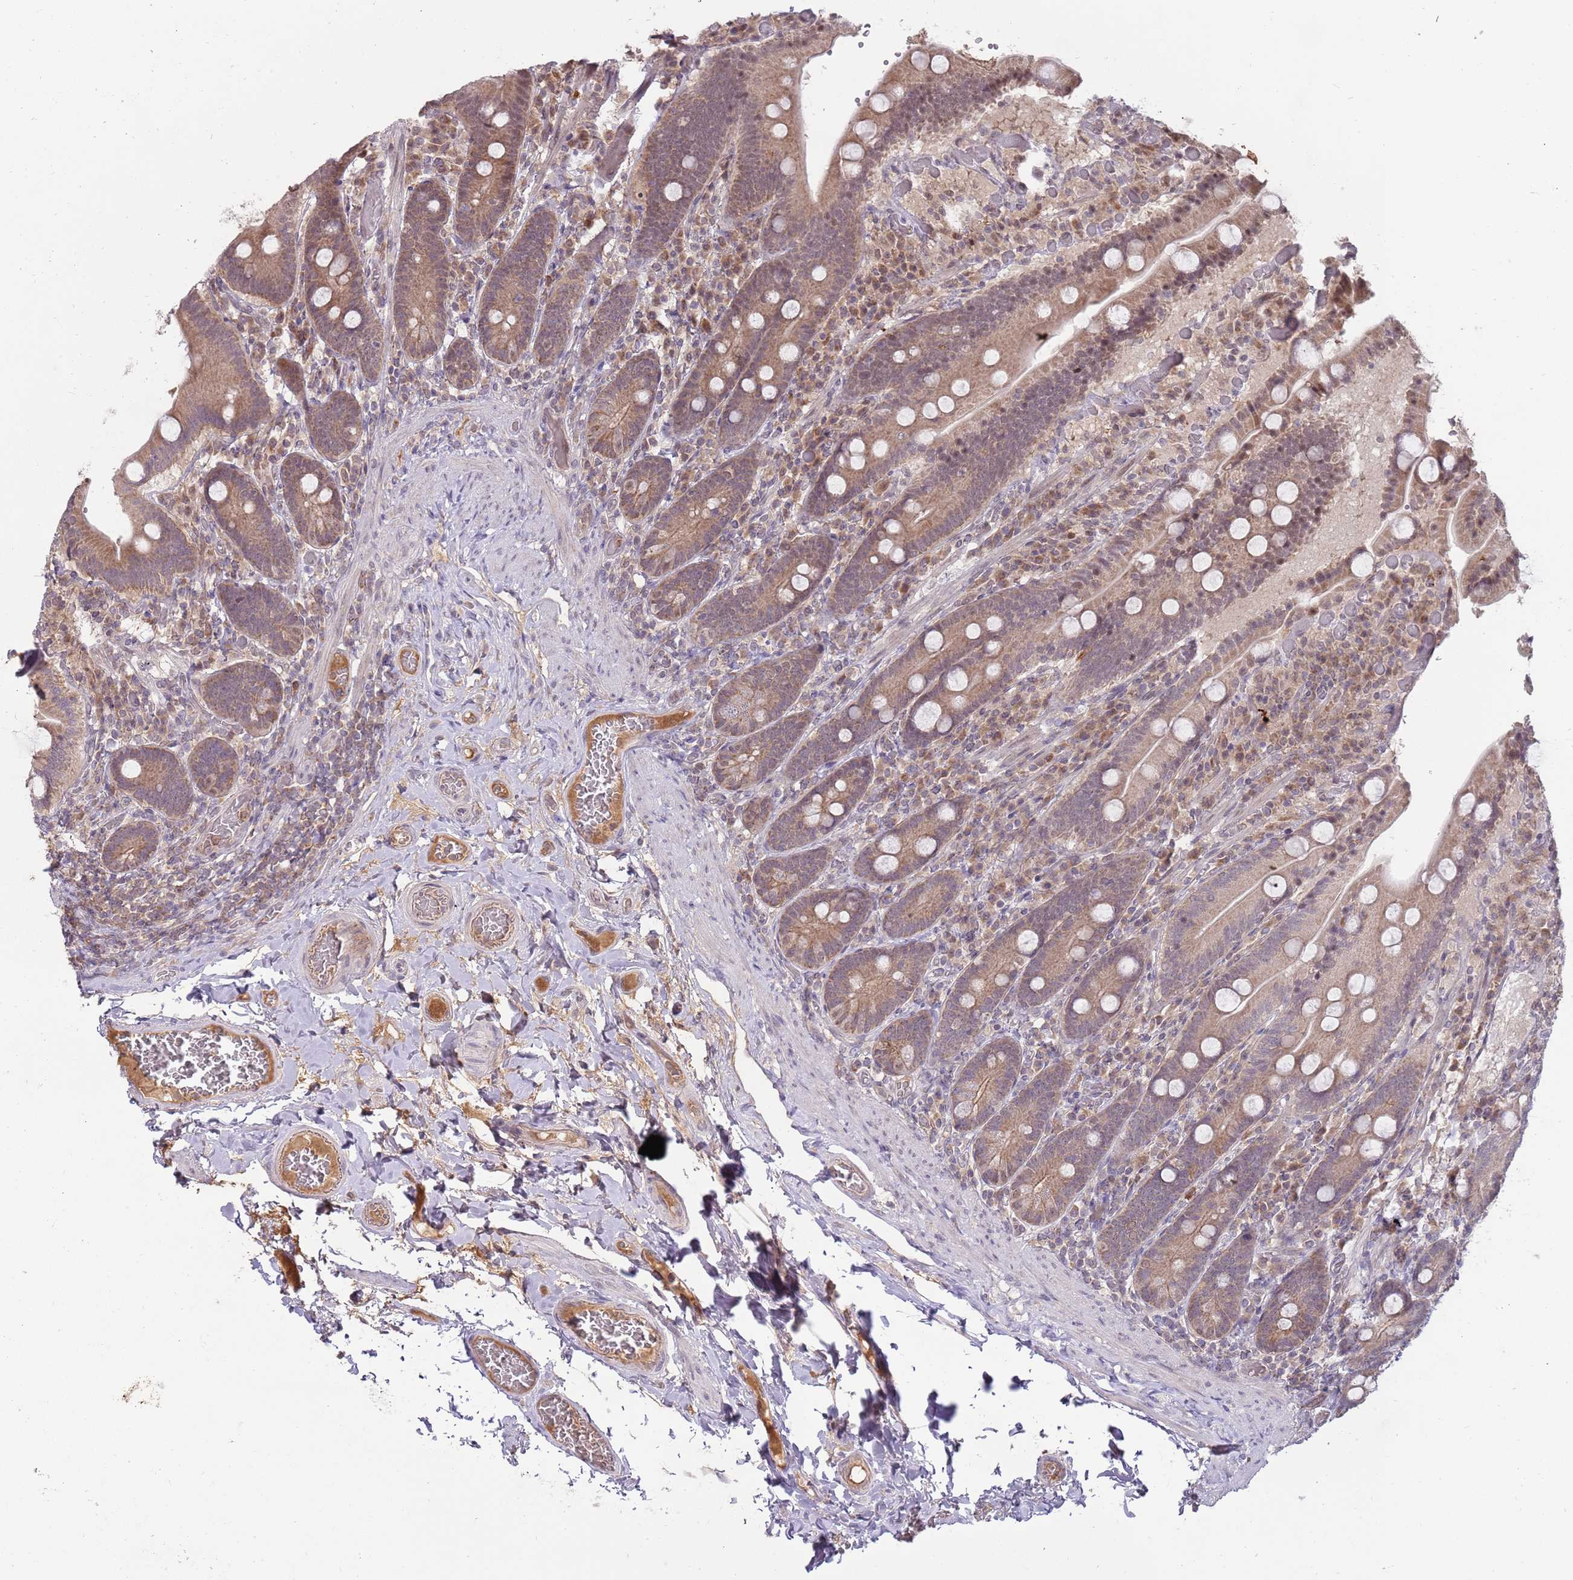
{"staining": {"intensity": "moderate", "quantity": ">75%", "location": "cytoplasmic/membranous,nuclear"}, "tissue": "duodenum", "cell_type": "Glandular cells", "image_type": "normal", "snomed": [{"axis": "morphology", "description": "Normal tissue, NOS"}, {"axis": "topography", "description": "Duodenum"}], "caption": "An IHC histopathology image of normal tissue is shown. Protein staining in brown labels moderate cytoplasmic/membranous,nuclear positivity in duodenum within glandular cells.", "gene": "NBPF4", "patient": {"sex": "female", "age": 62}}